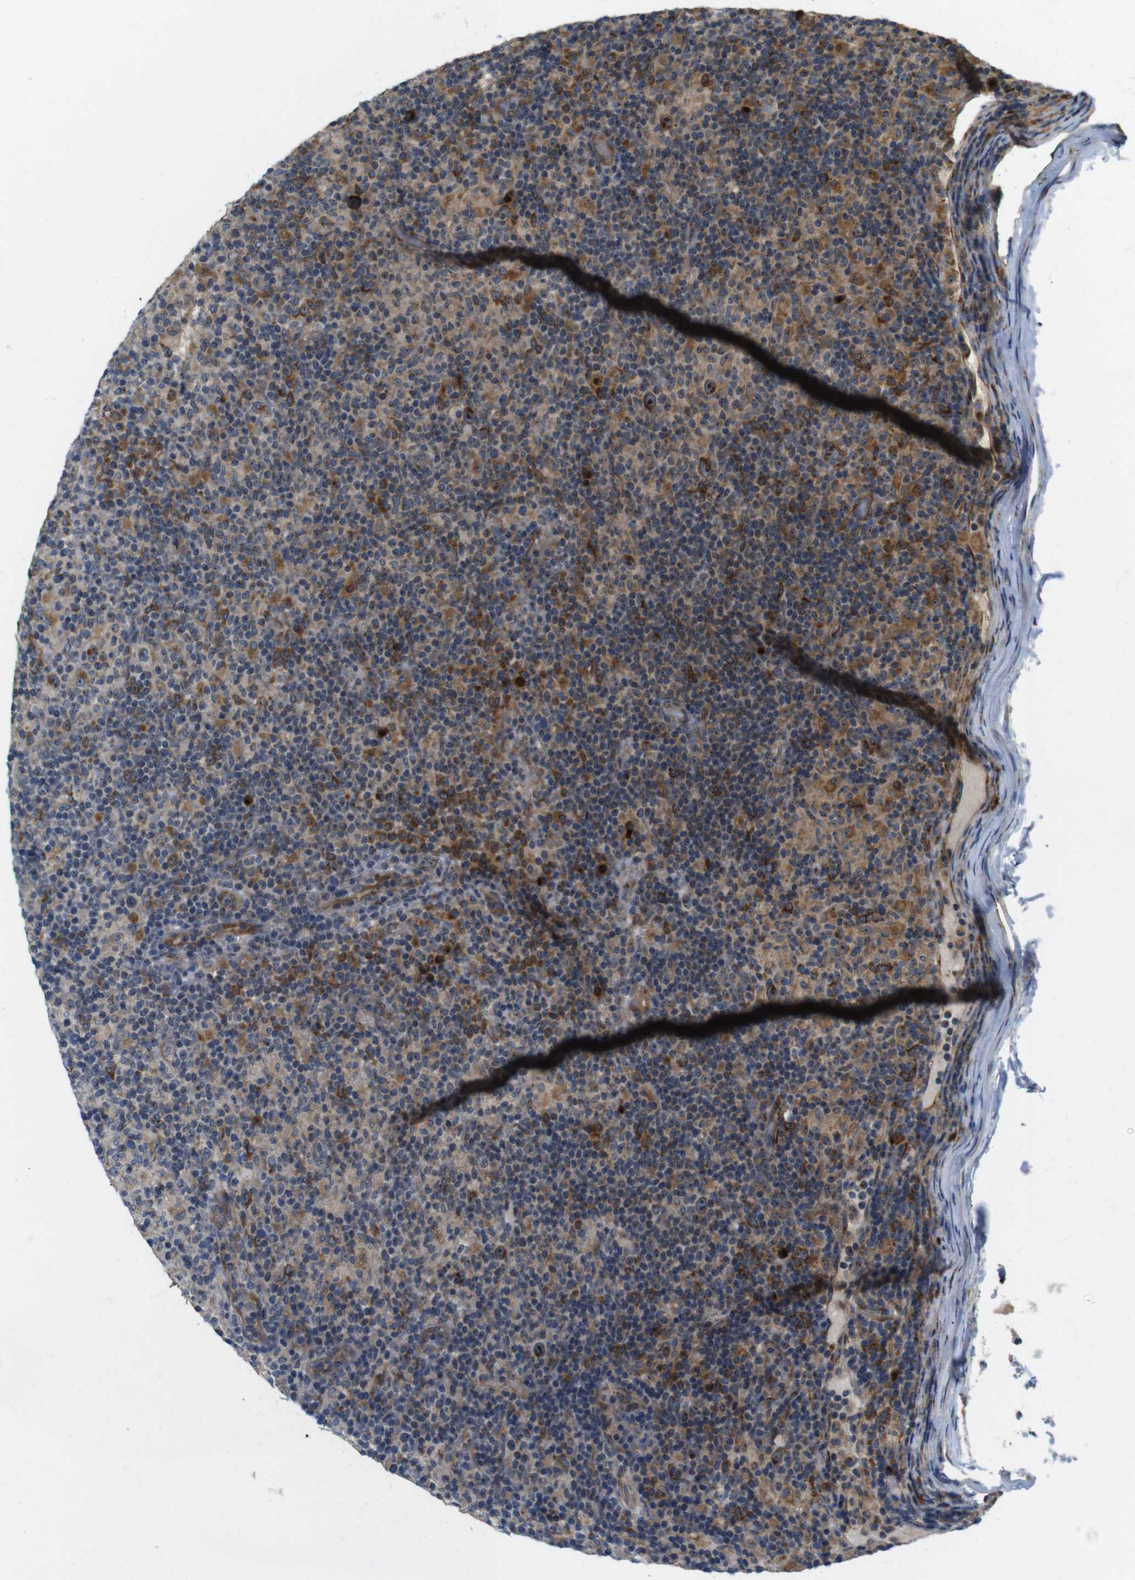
{"staining": {"intensity": "strong", "quantity": ">75%", "location": "cytoplasmic/membranous,nuclear"}, "tissue": "lymphoma", "cell_type": "Tumor cells", "image_type": "cancer", "snomed": [{"axis": "morphology", "description": "Hodgkin's disease, NOS"}, {"axis": "topography", "description": "Lymph node"}], "caption": "A histopathology image showing strong cytoplasmic/membranous and nuclear positivity in approximately >75% of tumor cells in Hodgkin's disease, as visualized by brown immunohistochemical staining.", "gene": "TMEM143", "patient": {"sex": "male", "age": 70}}